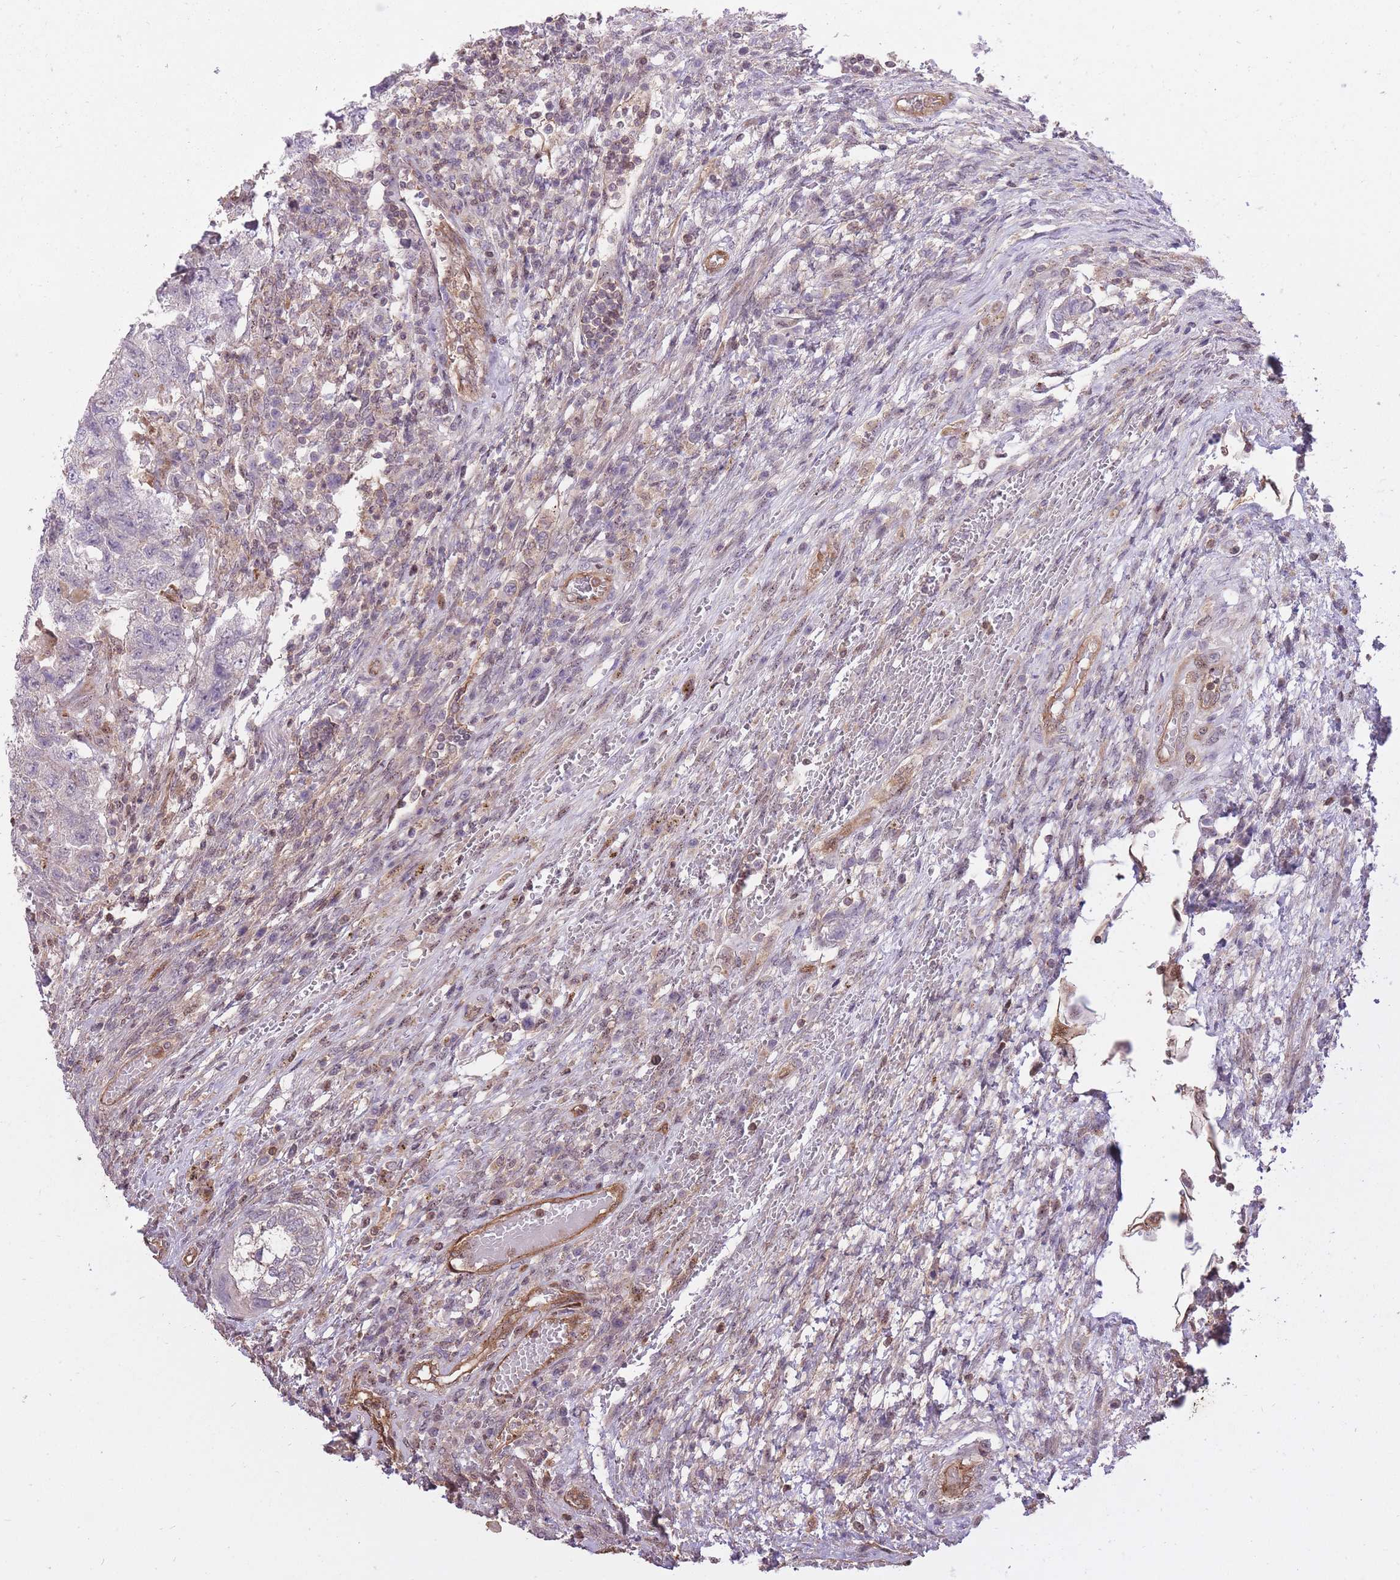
{"staining": {"intensity": "negative", "quantity": "none", "location": "none"}, "tissue": "testis cancer", "cell_type": "Tumor cells", "image_type": "cancer", "snomed": [{"axis": "morphology", "description": "Carcinoma, Embryonal, NOS"}, {"axis": "topography", "description": "Testis"}], "caption": "There is no significant staining in tumor cells of embryonal carcinoma (testis). (Stains: DAB immunohistochemistry with hematoxylin counter stain, Microscopy: brightfield microscopy at high magnification).", "gene": "PLD1", "patient": {"sex": "male", "age": 26}}